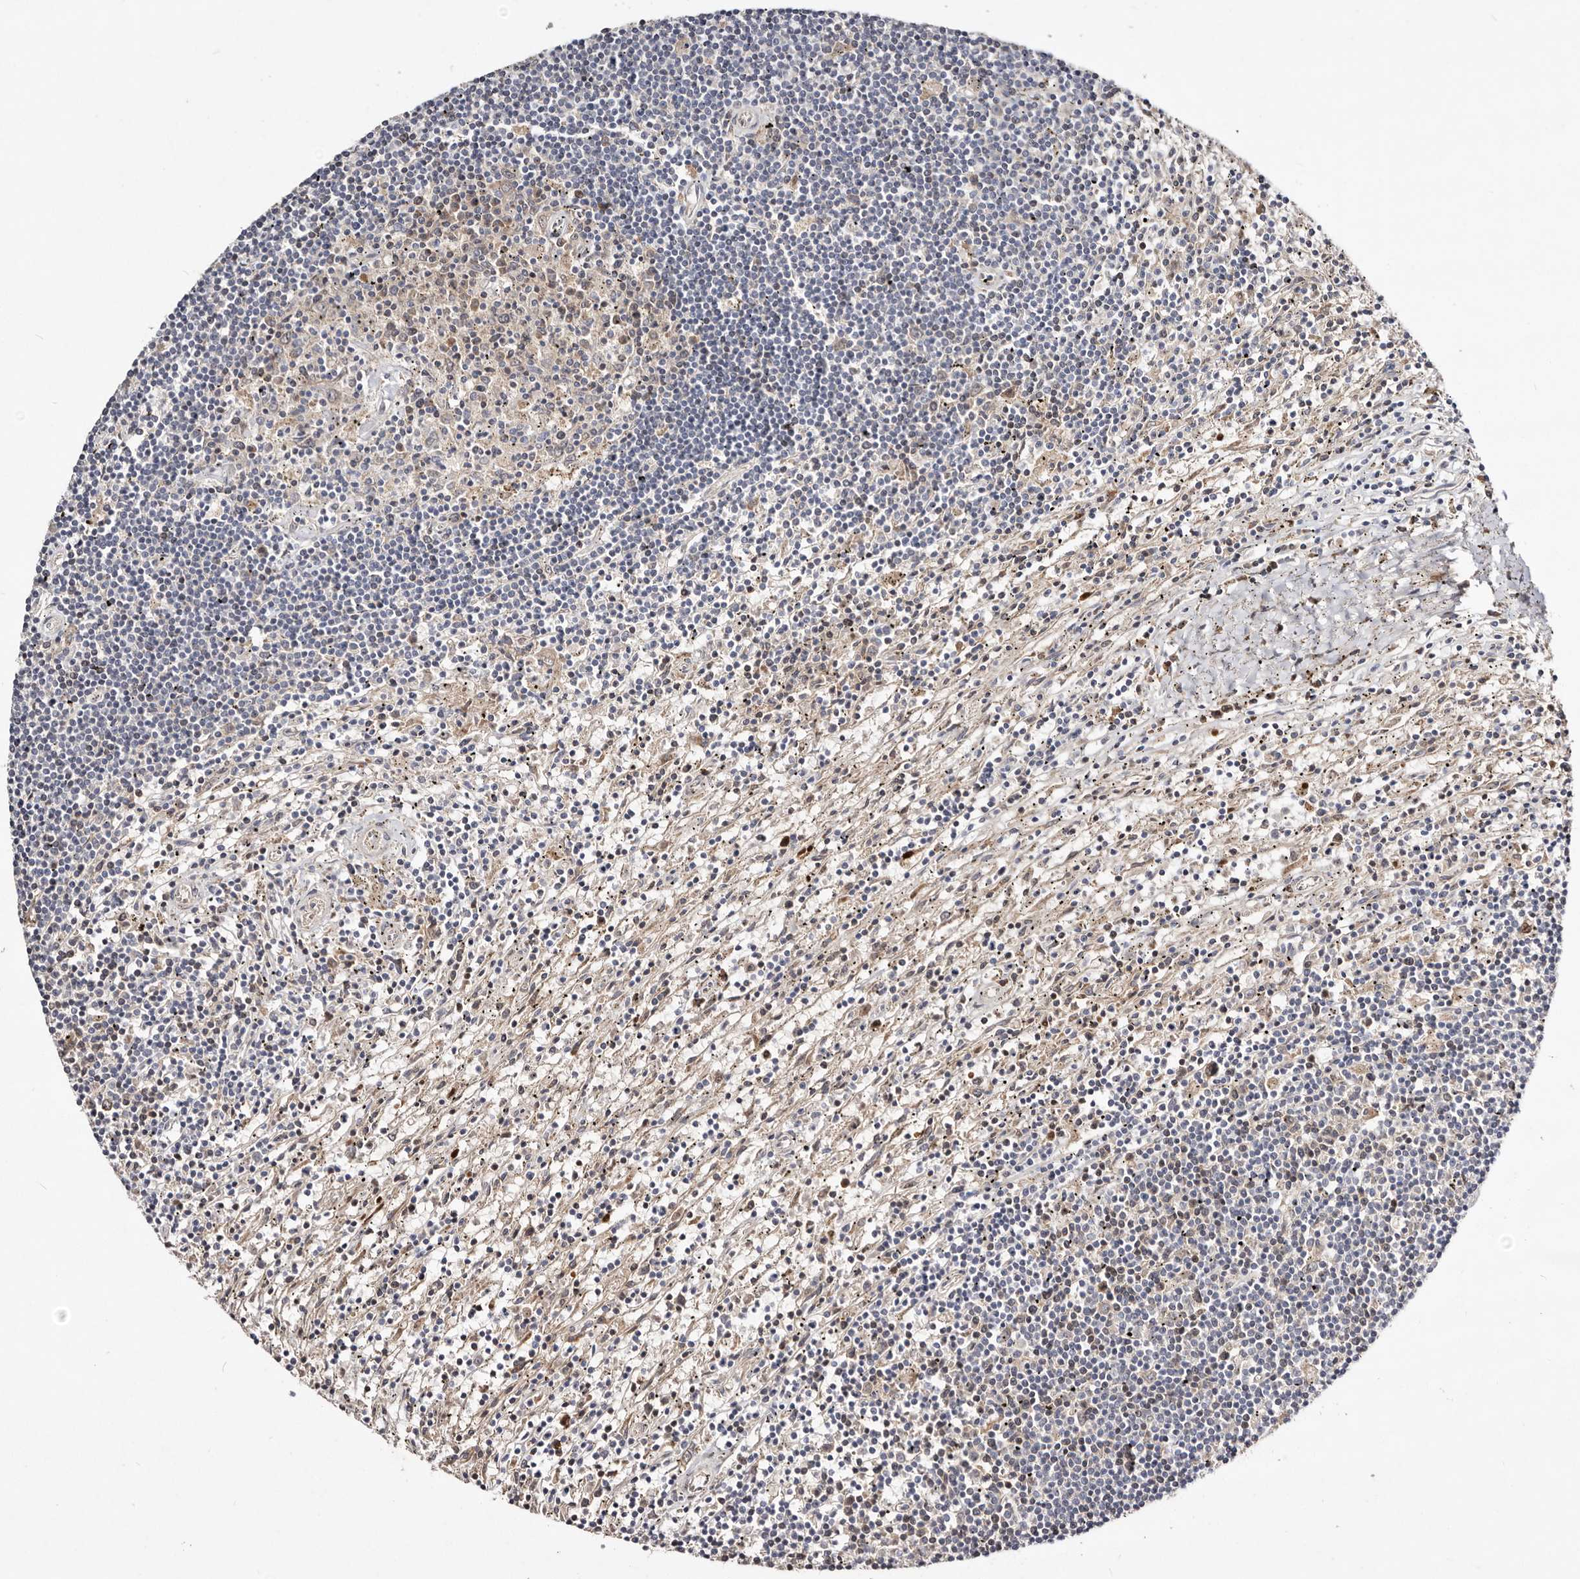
{"staining": {"intensity": "negative", "quantity": "none", "location": "none"}, "tissue": "lymphoma", "cell_type": "Tumor cells", "image_type": "cancer", "snomed": [{"axis": "morphology", "description": "Malignant lymphoma, non-Hodgkin's type, Low grade"}, {"axis": "topography", "description": "Spleen"}], "caption": "A micrograph of lymphoma stained for a protein demonstrates no brown staining in tumor cells.", "gene": "SLC25A20", "patient": {"sex": "male", "age": 76}}